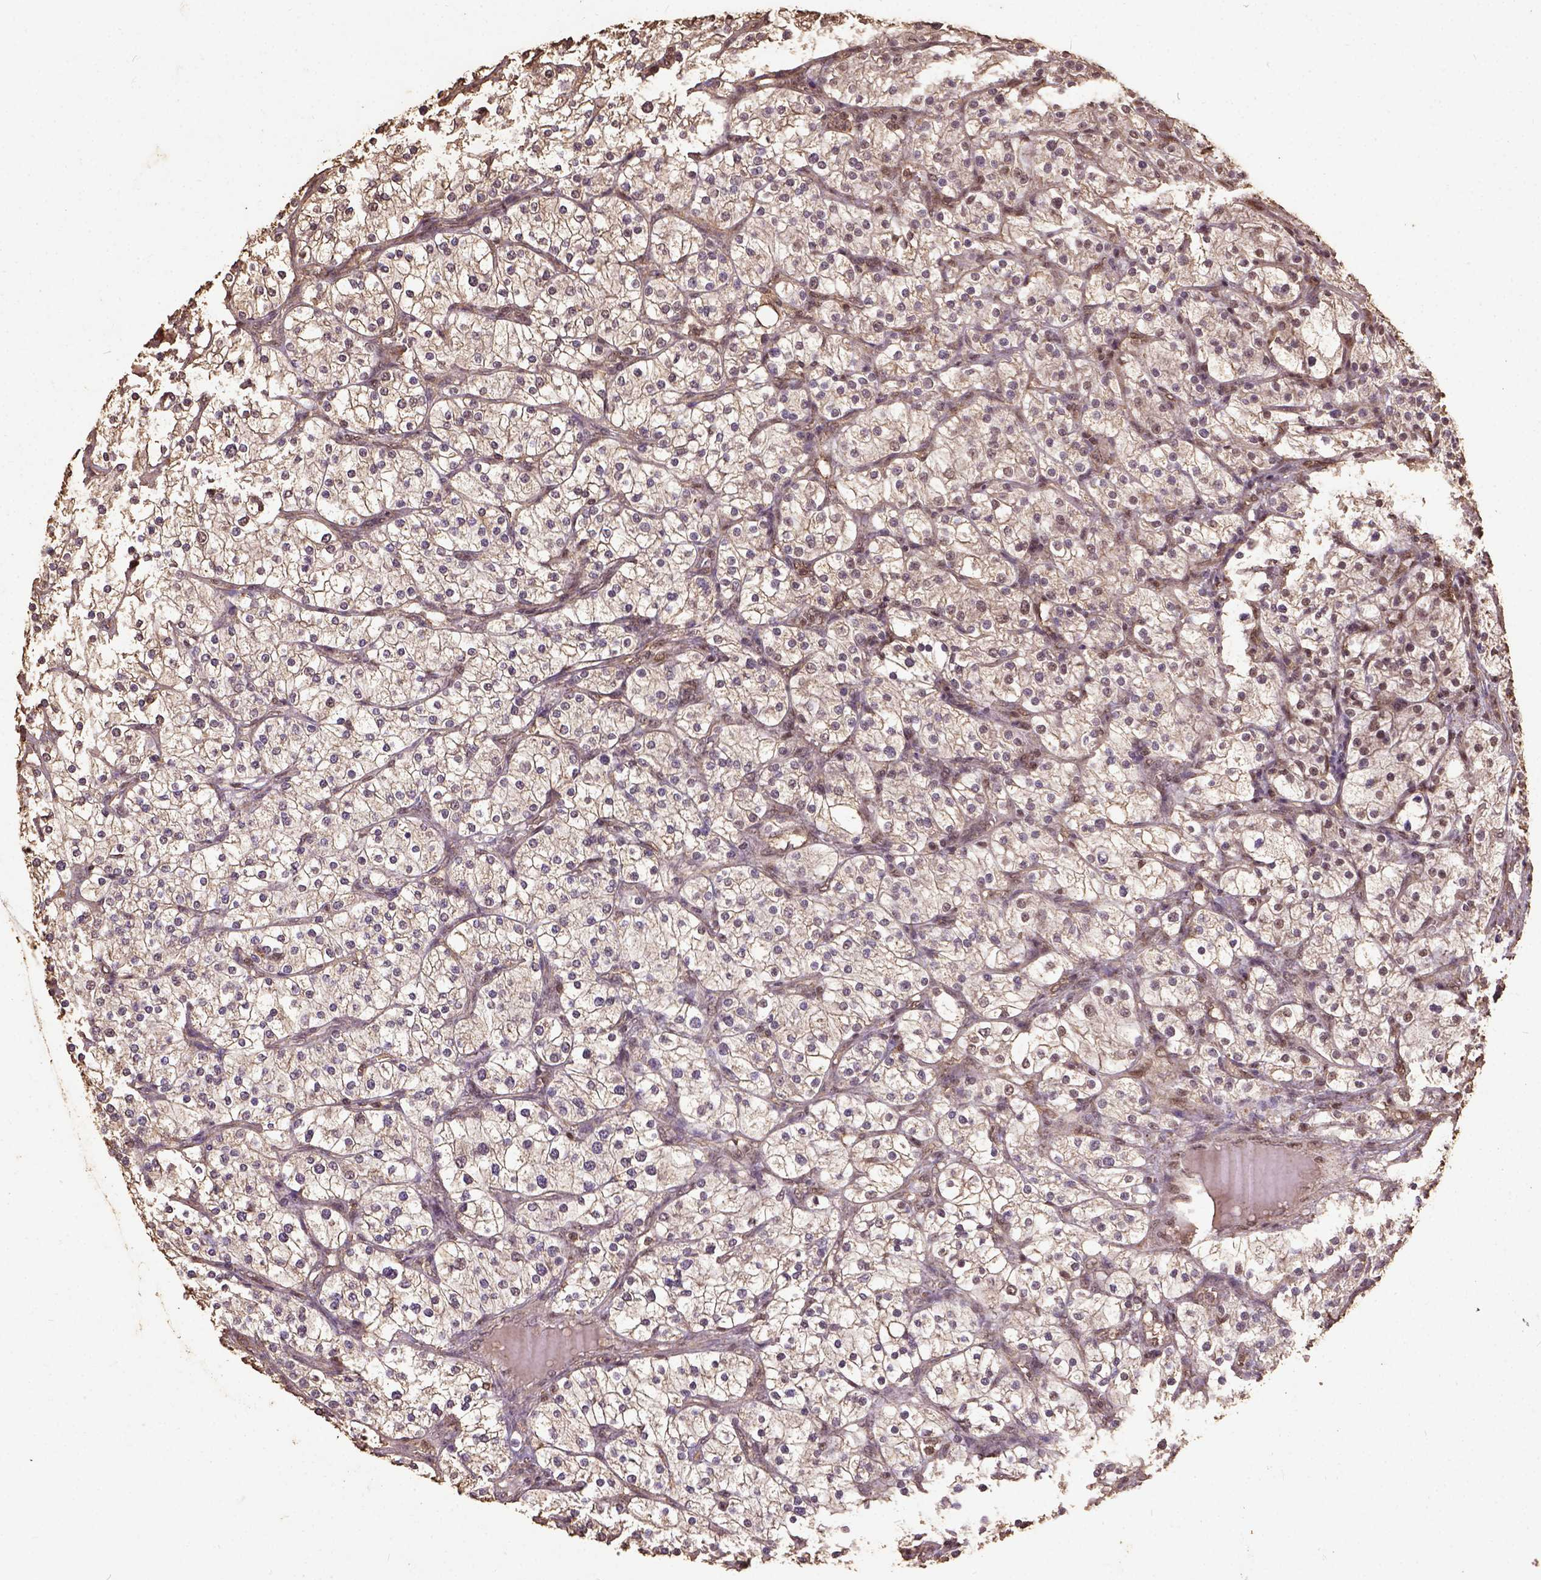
{"staining": {"intensity": "negative", "quantity": "none", "location": "none"}, "tissue": "renal cancer", "cell_type": "Tumor cells", "image_type": "cancer", "snomed": [{"axis": "morphology", "description": "Adenocarcinoma, NOS"}, {"axis": "topography", "description": "Kidney"}], "caption": "The photomicrograph reveals no significant staining in tumor cells of renal cancer.", "gene": "NACC1", "patient": {"sex": "male", "age": 80}}